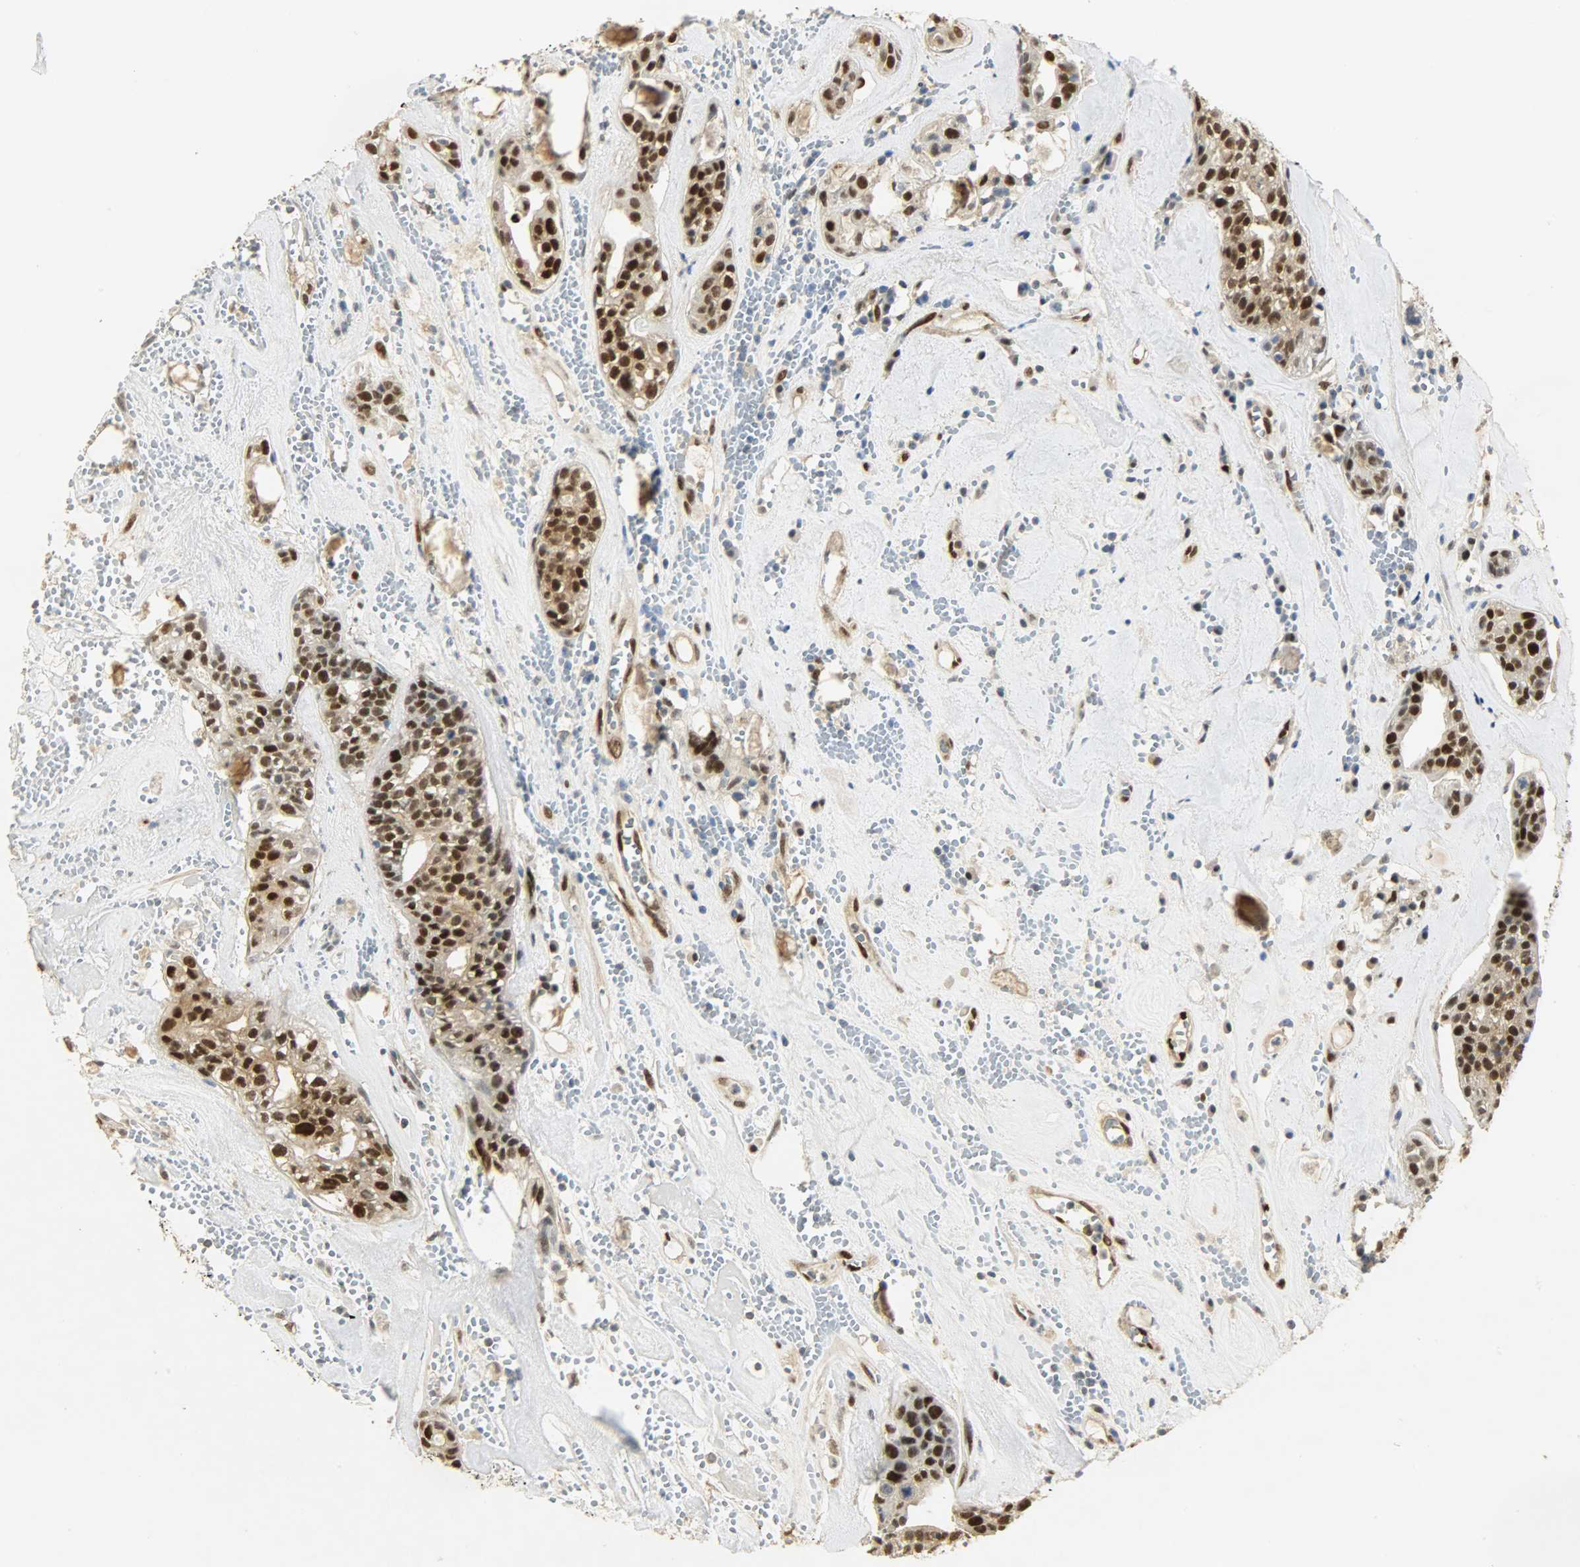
{"staining": {"intensity": "strong", "quantity": ">75%", "location": "nuclear"}, "tissue": "head and neck cancer", "cell_type": "Tumor cells", "image_type": "cancer", "snomed": [{"axis": "morphology", "description": "Adenocarcinoma, NOS"}, {"axis": "topography", "description": "Salivary gland"}, {"axis": "topography", "description": "Head-Neck"}], "caption": "Tumor cells show strong nuclear expression in about >75% of cells in head and neck adenocarcinoma.", "gene": "NPEPL1", "patient": {"sex": "female", "age": 65}}